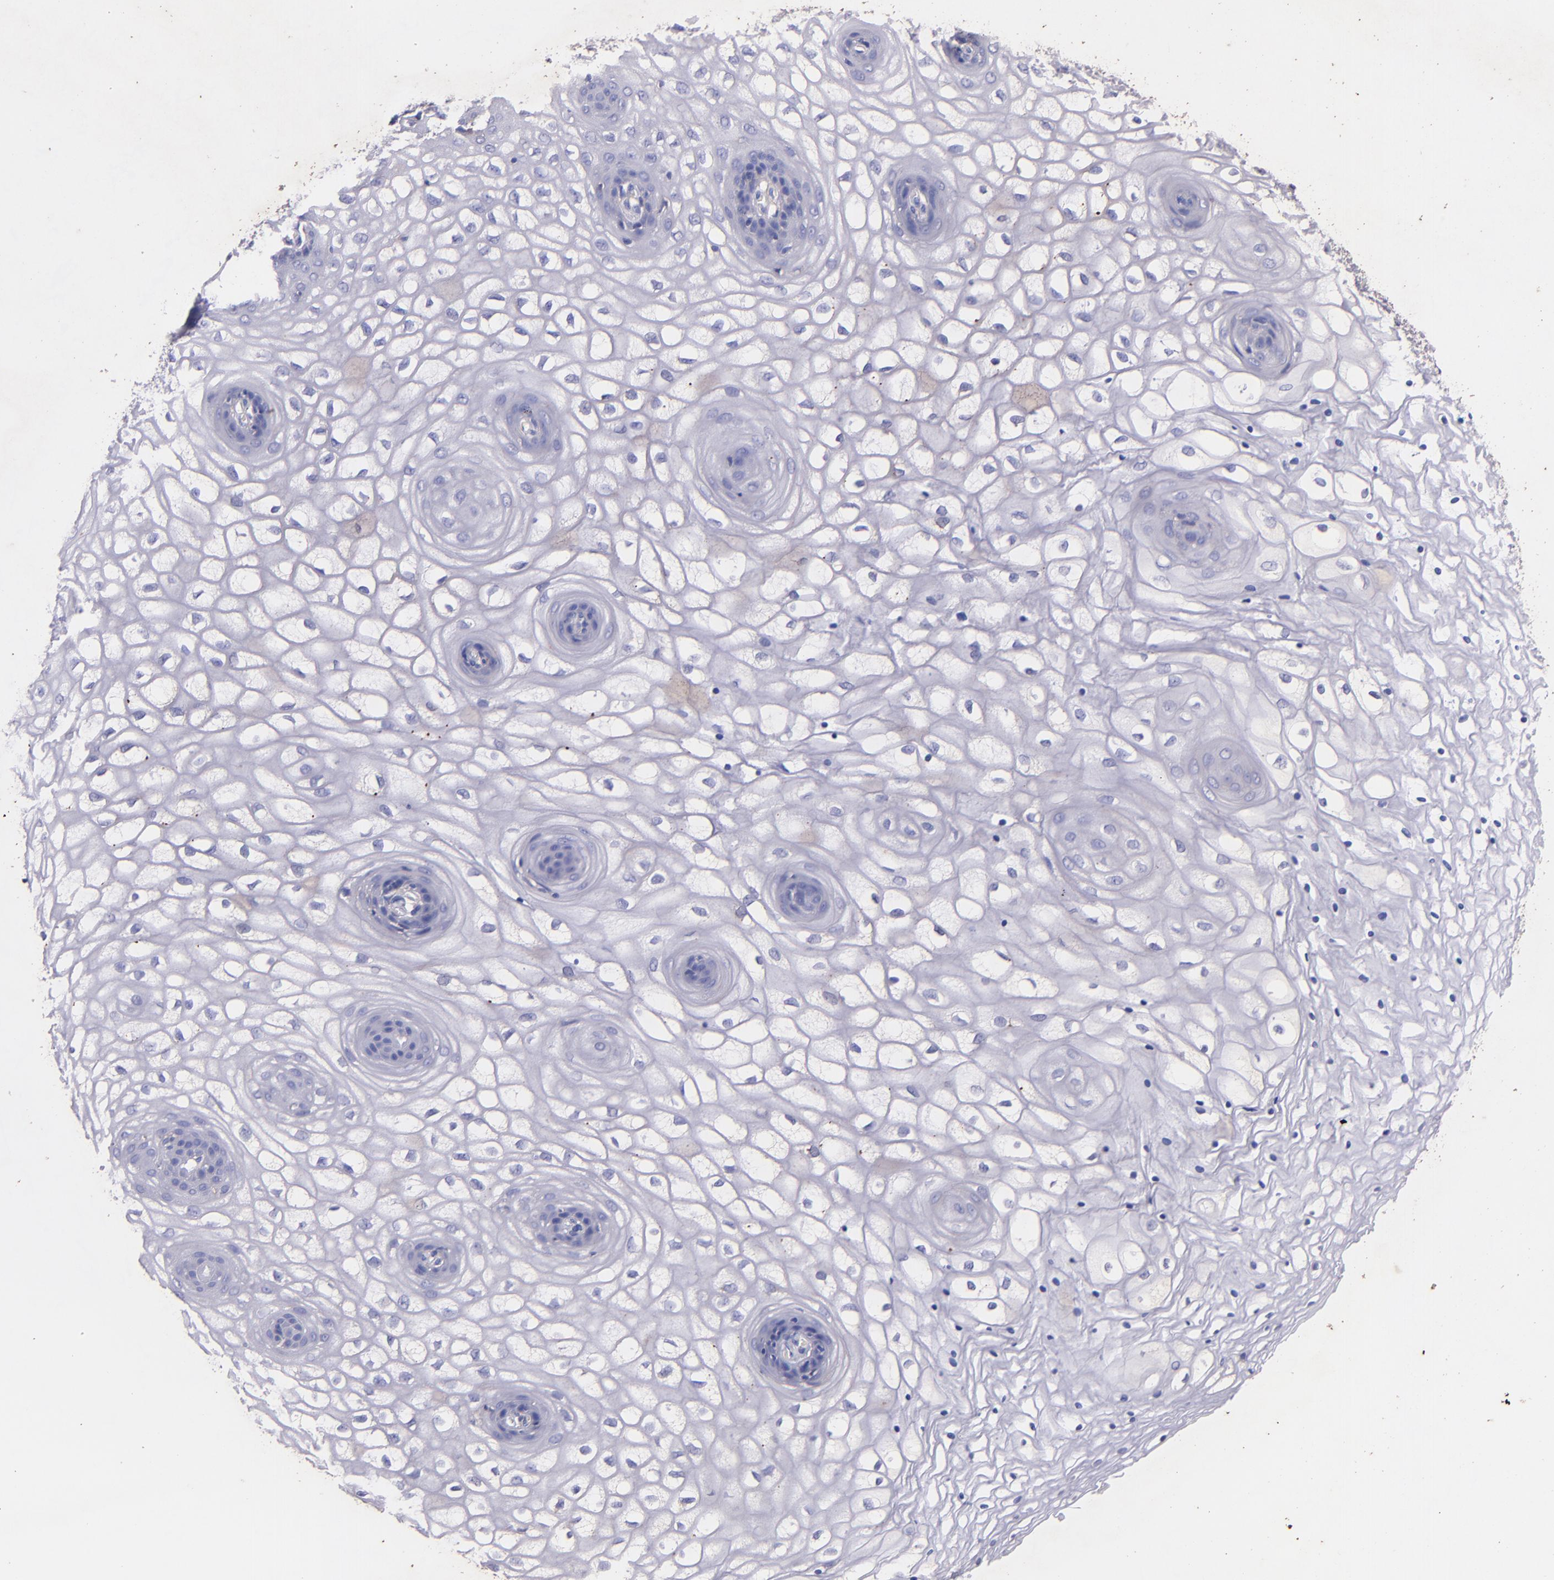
{"staining": {"intensity": "weak", "quantity": "<25%", "location": "cytoplasmic/membranous"}, "tissue": "vagina", "cell_type": "Squamous epithelial cells", "image_type": "normal", "snomed": [{"axis": "morphology", "description": "Normal tissue, NOS"}, {"axis": "topography", "description": "Vagina"}], "caption": "High power microscopy photomicrograph of an immunohistochemistry image of unremarkable vagina, revealing no significant positivity in squamous epithelial cells.", "gene": "RET", "patient": {"sex": "female", "age": 34}}